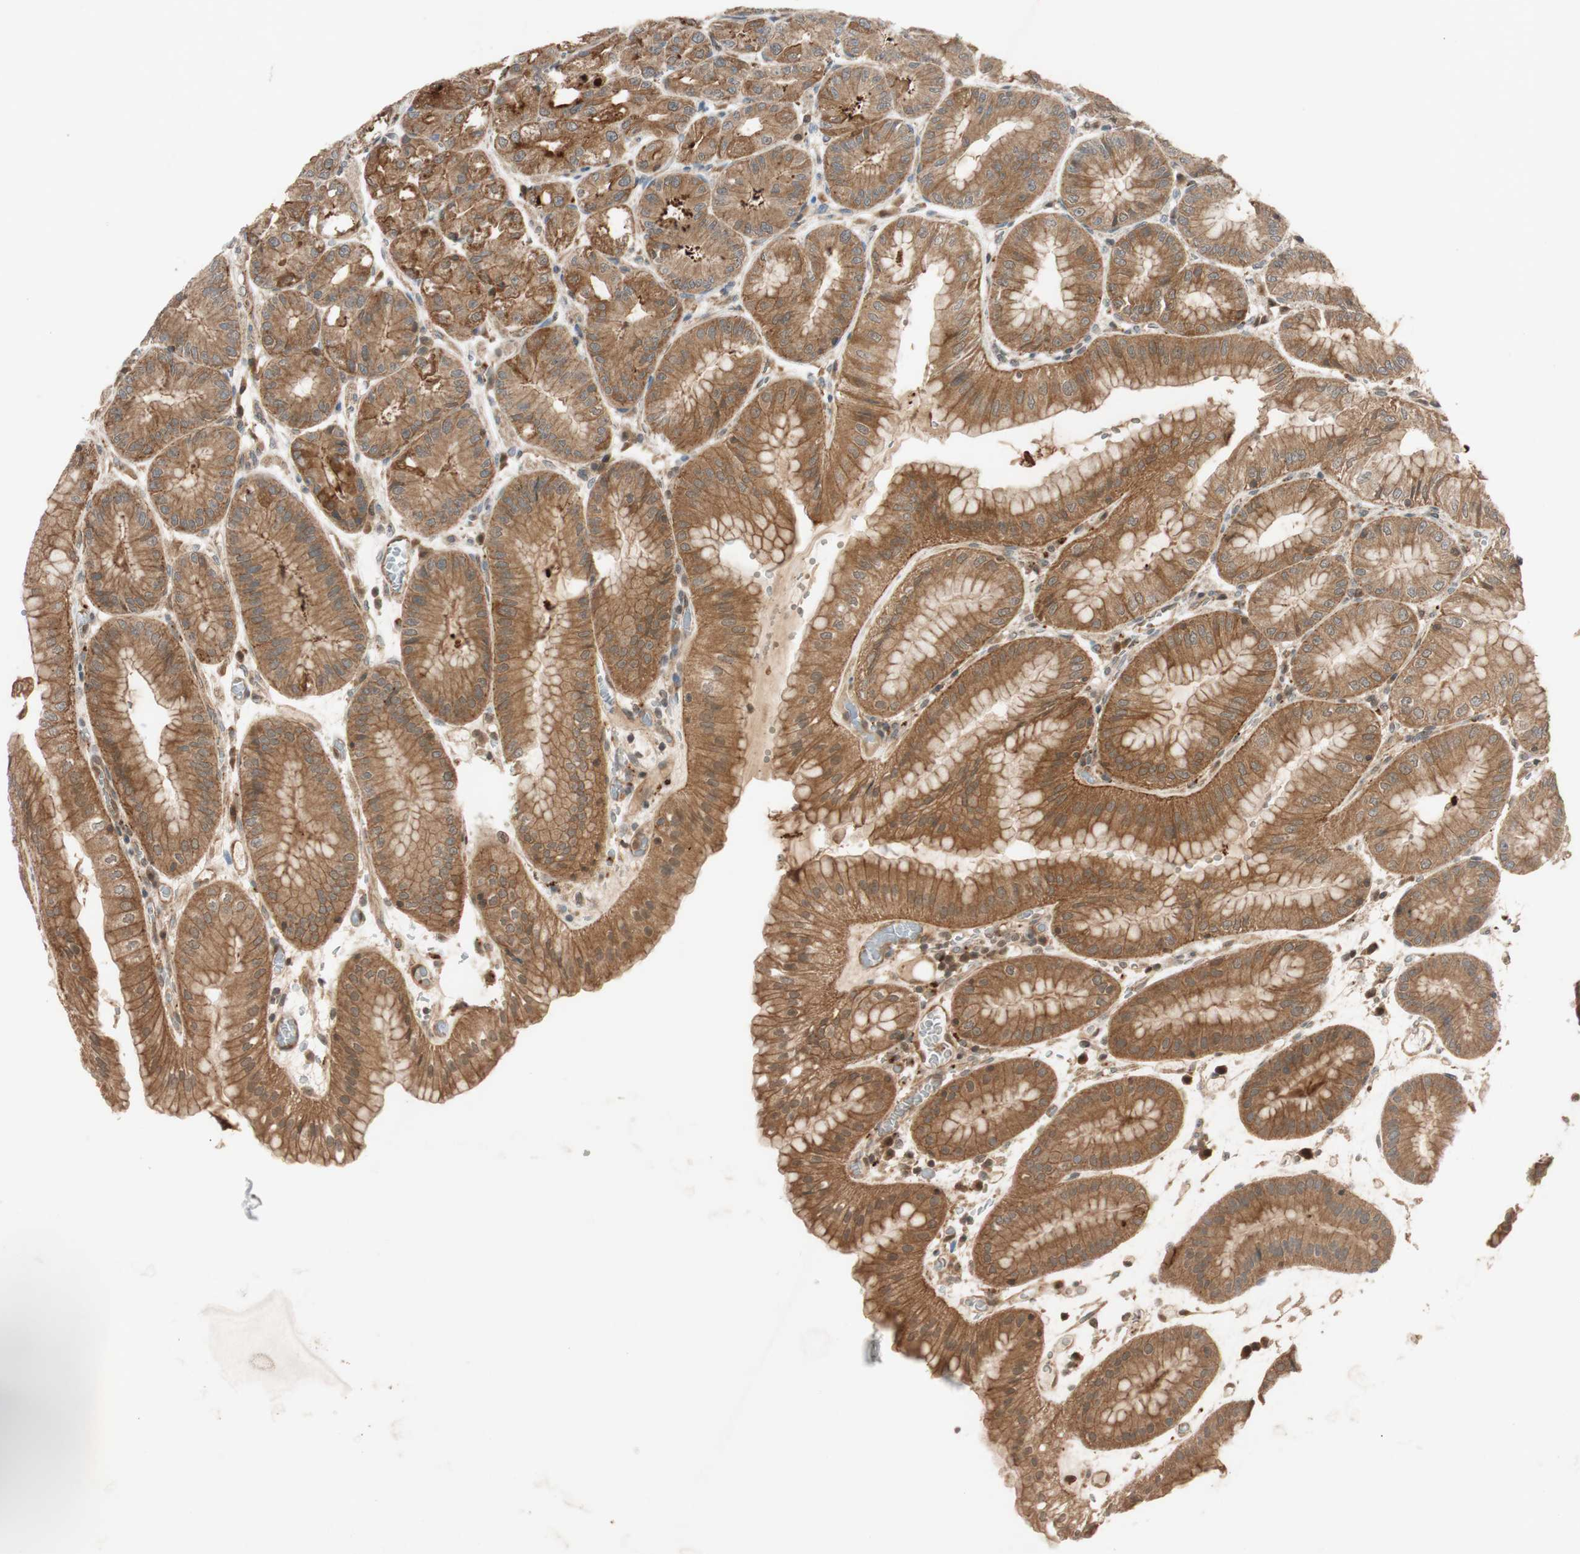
{"staining": {"intensity": "strong", "quantity": ">75%", "location": "cytoplasmic/membranous"}, "tissue": "stomach", "cell_type": "Glandular cells", "image_type": "normal", "snomed": [{"axis": "morphology", "description": "Normal tissue, NOS"}, {"axis": "topography", "description": "Stomach, lower"}], "caption": "Immunohistochemical staining of unremarkable human stomach reveals high levels of strong cytoplasmic/membranous positivity in about >75% of glandular cells. The staining was performed using DAB (3,3'-diaminobenzidine), with brown indicating positive protein expression. Nuclei are stained blue with hematoxylin.", "gene": "EPHA8", "patient": {"sex": "male", "age": 71}}